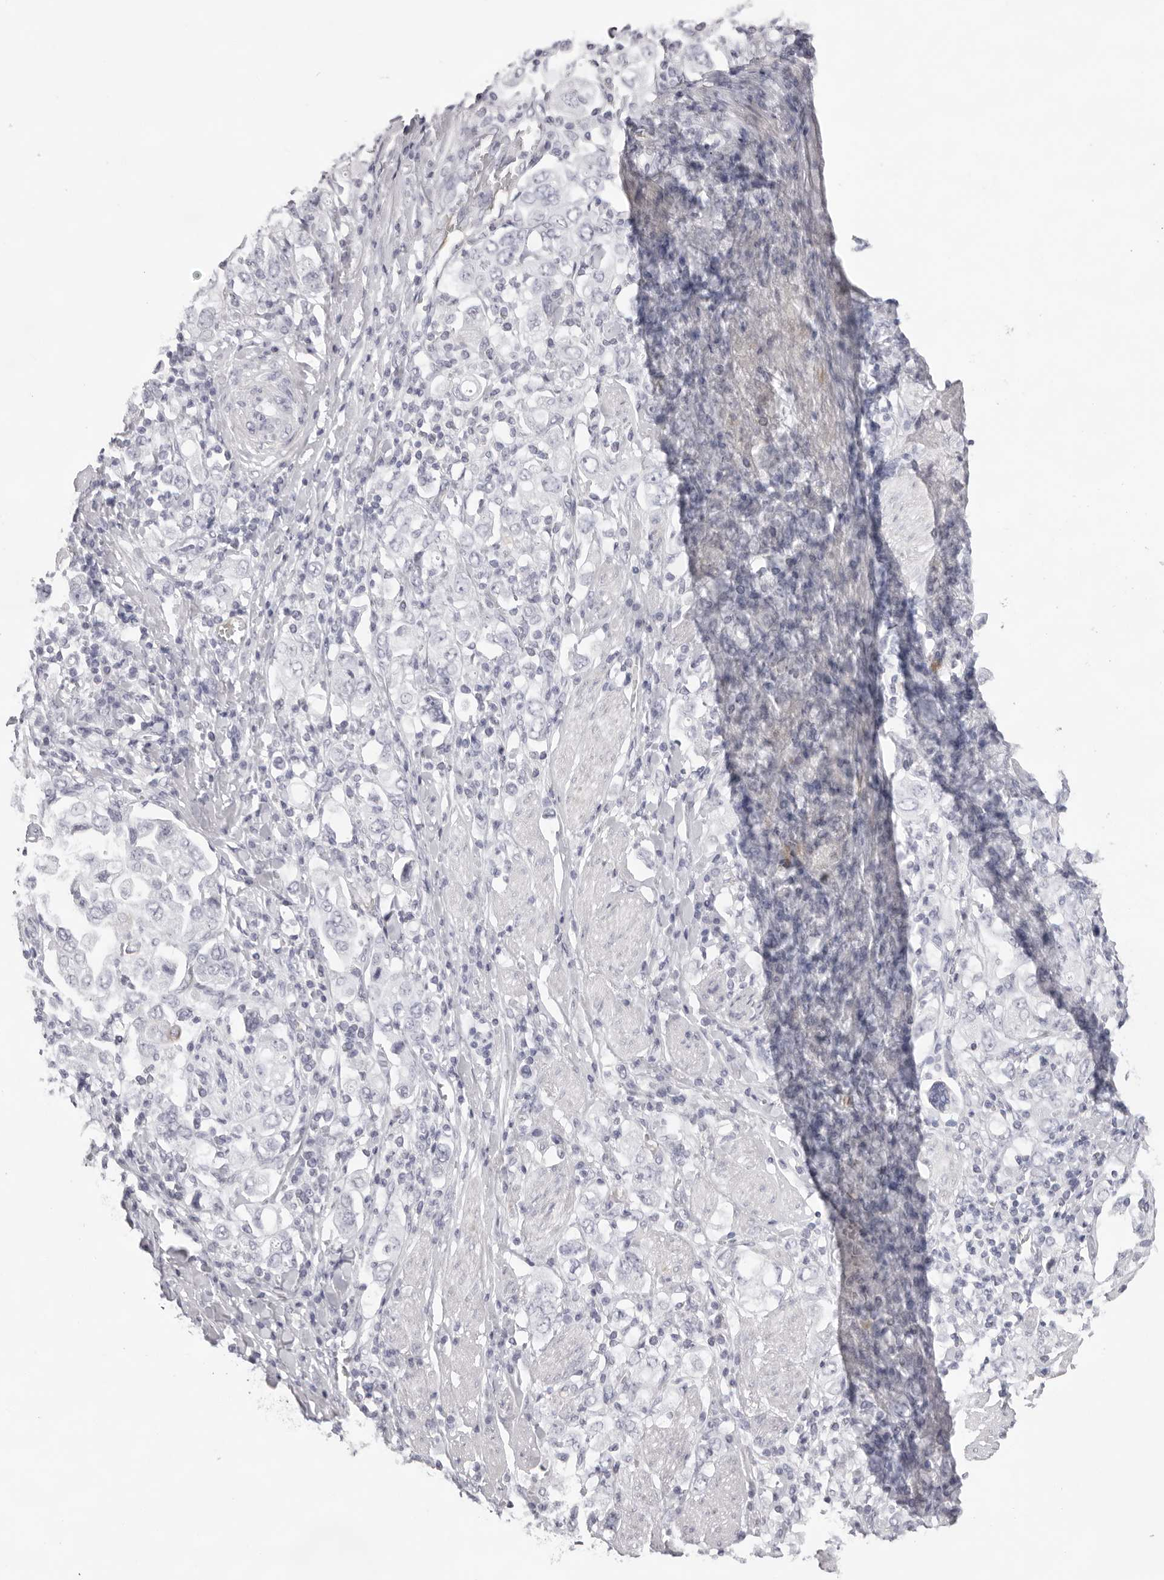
{"staining": {"intensity": "negative", "quantity": "none", "location": "none"}, "tissue": "stomach cancer", "cell_type": "Tumor cells", "image_type": "cancer", "snomed": [{"axis": "morphology", "description": "Adenocarcinoma, NOS"}, {"axis": "topography", "description": "Stomach, upper"}], "caption": "Stomach cancer was stained to show a protein in brown. There is no significant positivity in tumor cells.", "gene": "SPTA1", "patient": {"sex": "male", "age": 62}}